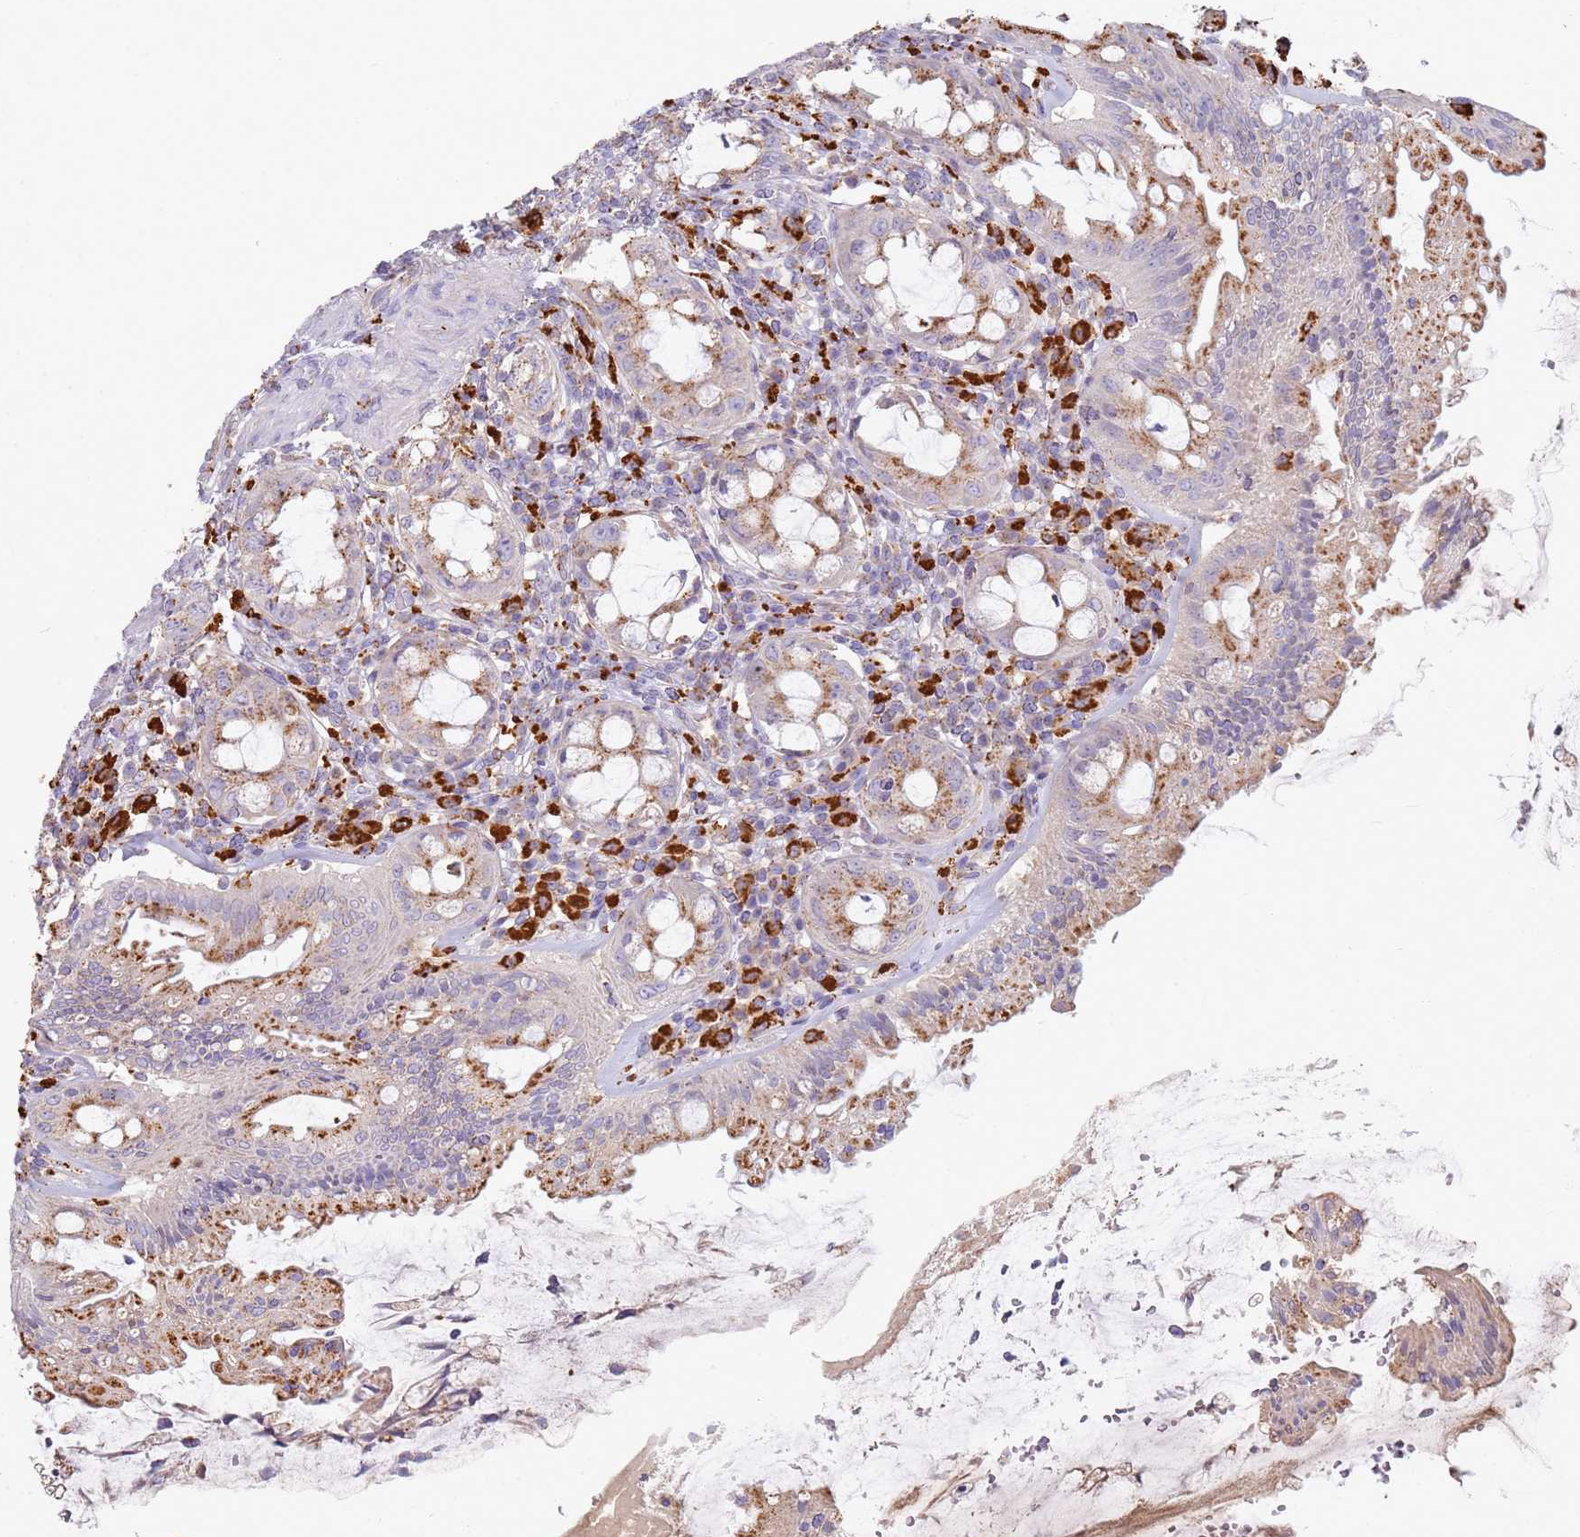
{"staining": {"intensity": "moderate", "quantity": ">75%", "location": "cytoplasmic/membranous"}, "tissue": "rectum", "cell_type": "Glandular cells", "image_type": "normal", "snomed": [{"axis": "morphology", "description": "Normal tissue, NOS"}, {"axis": "topography", "description": "Rectum"}], "caption": "The image displays staining of benign rectum, revealing moderate cytoplasmic/membranous protein positivity (brown color) within glandular cells.", "gene": "TMEM229B", "patient": {"sex": "female", "age": 57}}